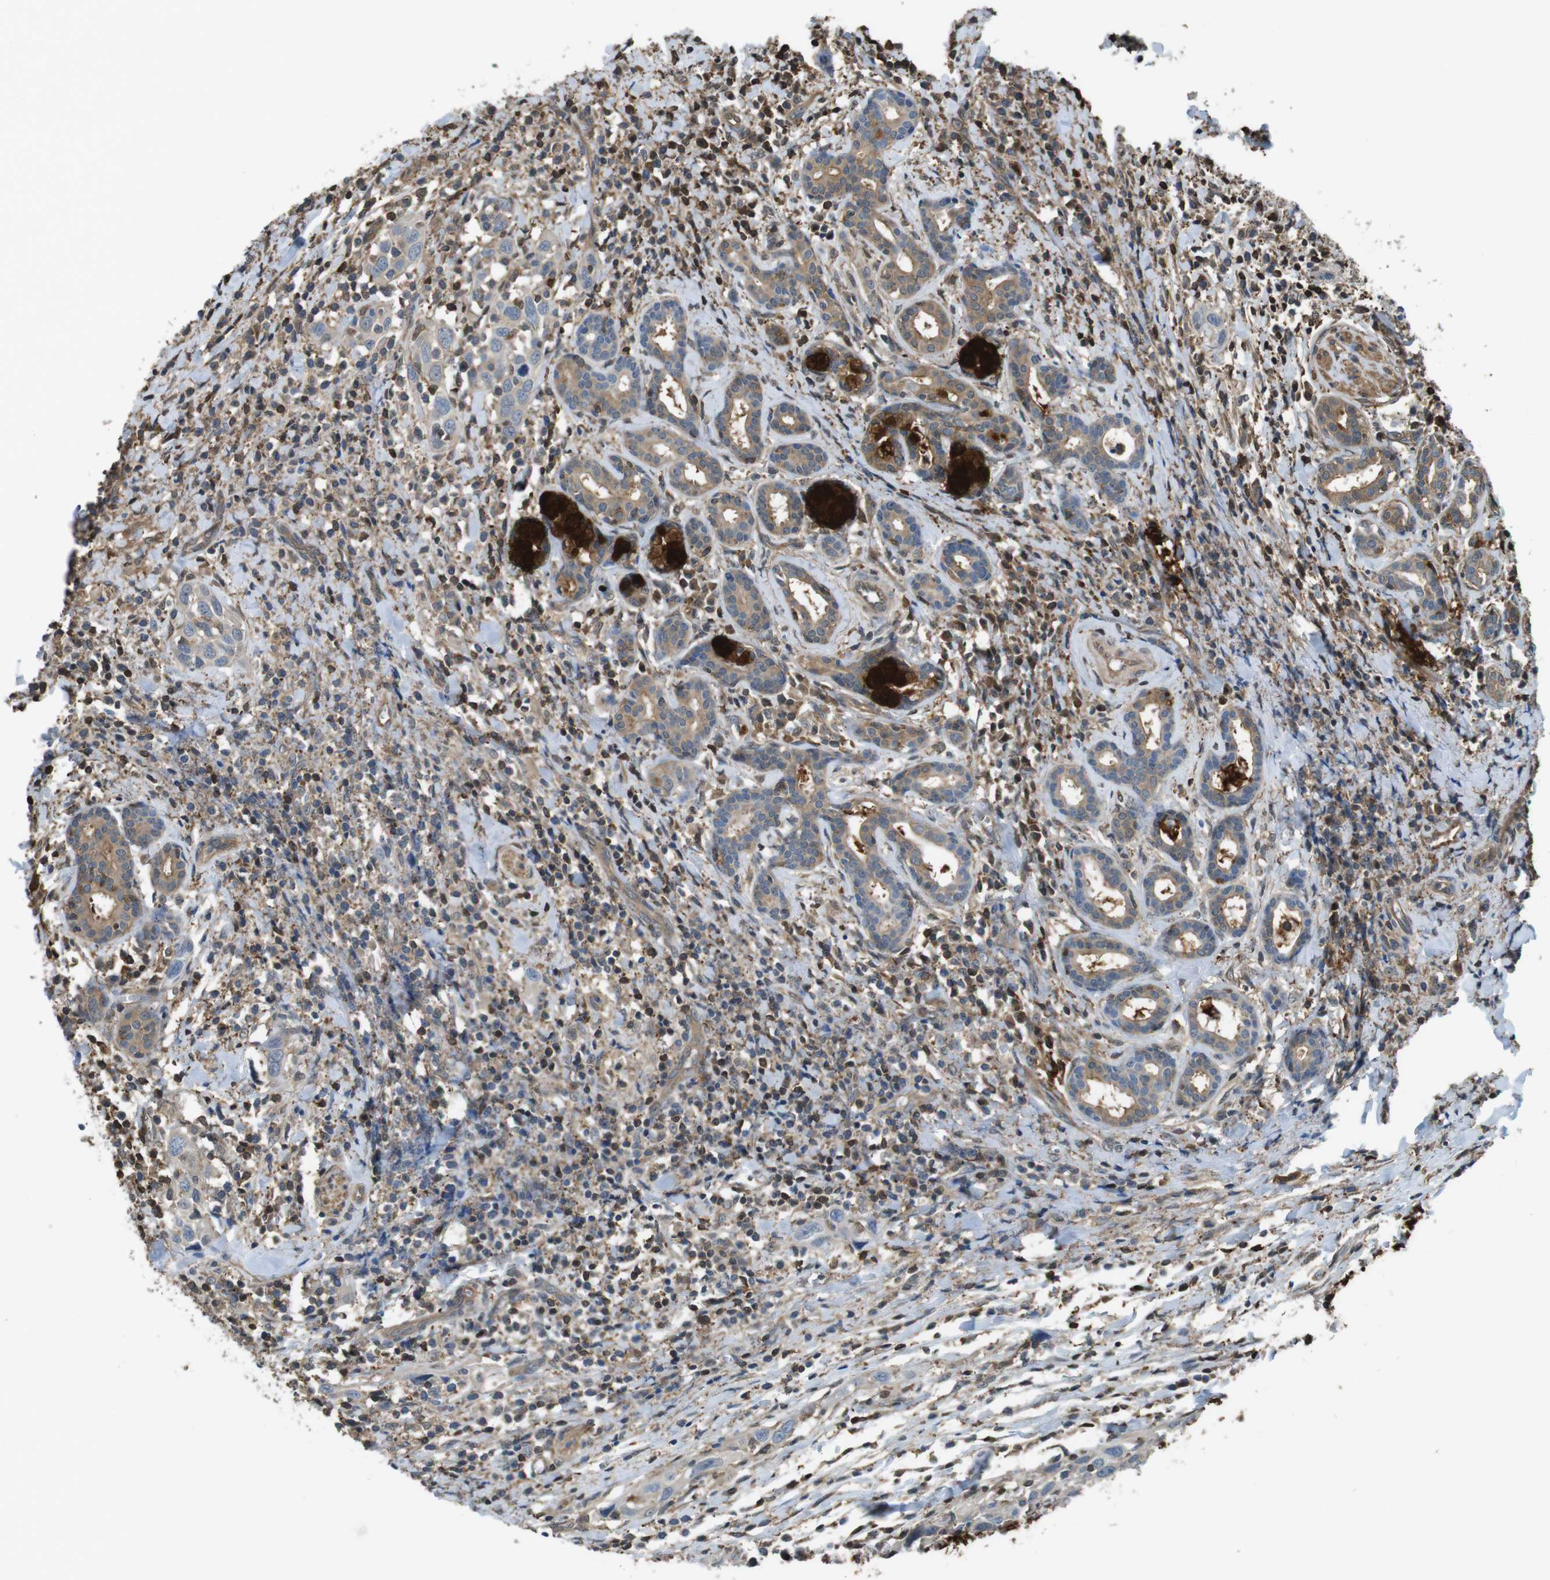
{"staining": {"intensity": "weak", "quantity": ">75%", "location": "cytoplasmic/membranous"}, "tissue": "head and neck cancer", "cell_type": "Tumor cells", "image_type": "cancer", "snomed": [{"axis": "morphology", "description": "Squamous cell carcinoma, NOS"}, {"axis": "topography", "description": "Oral tissue"}, {"axis": "topography", "description": "Head-Neck"}], "caption": "Human head and neck squamous cell carcinoma stained with a brown dye demonstrates weak cytoplasmic/membranous positive expression in about >75% of tumor cells.", "gene": "ARHGDIA", "patient": {"sex": "female", "age": 50}}